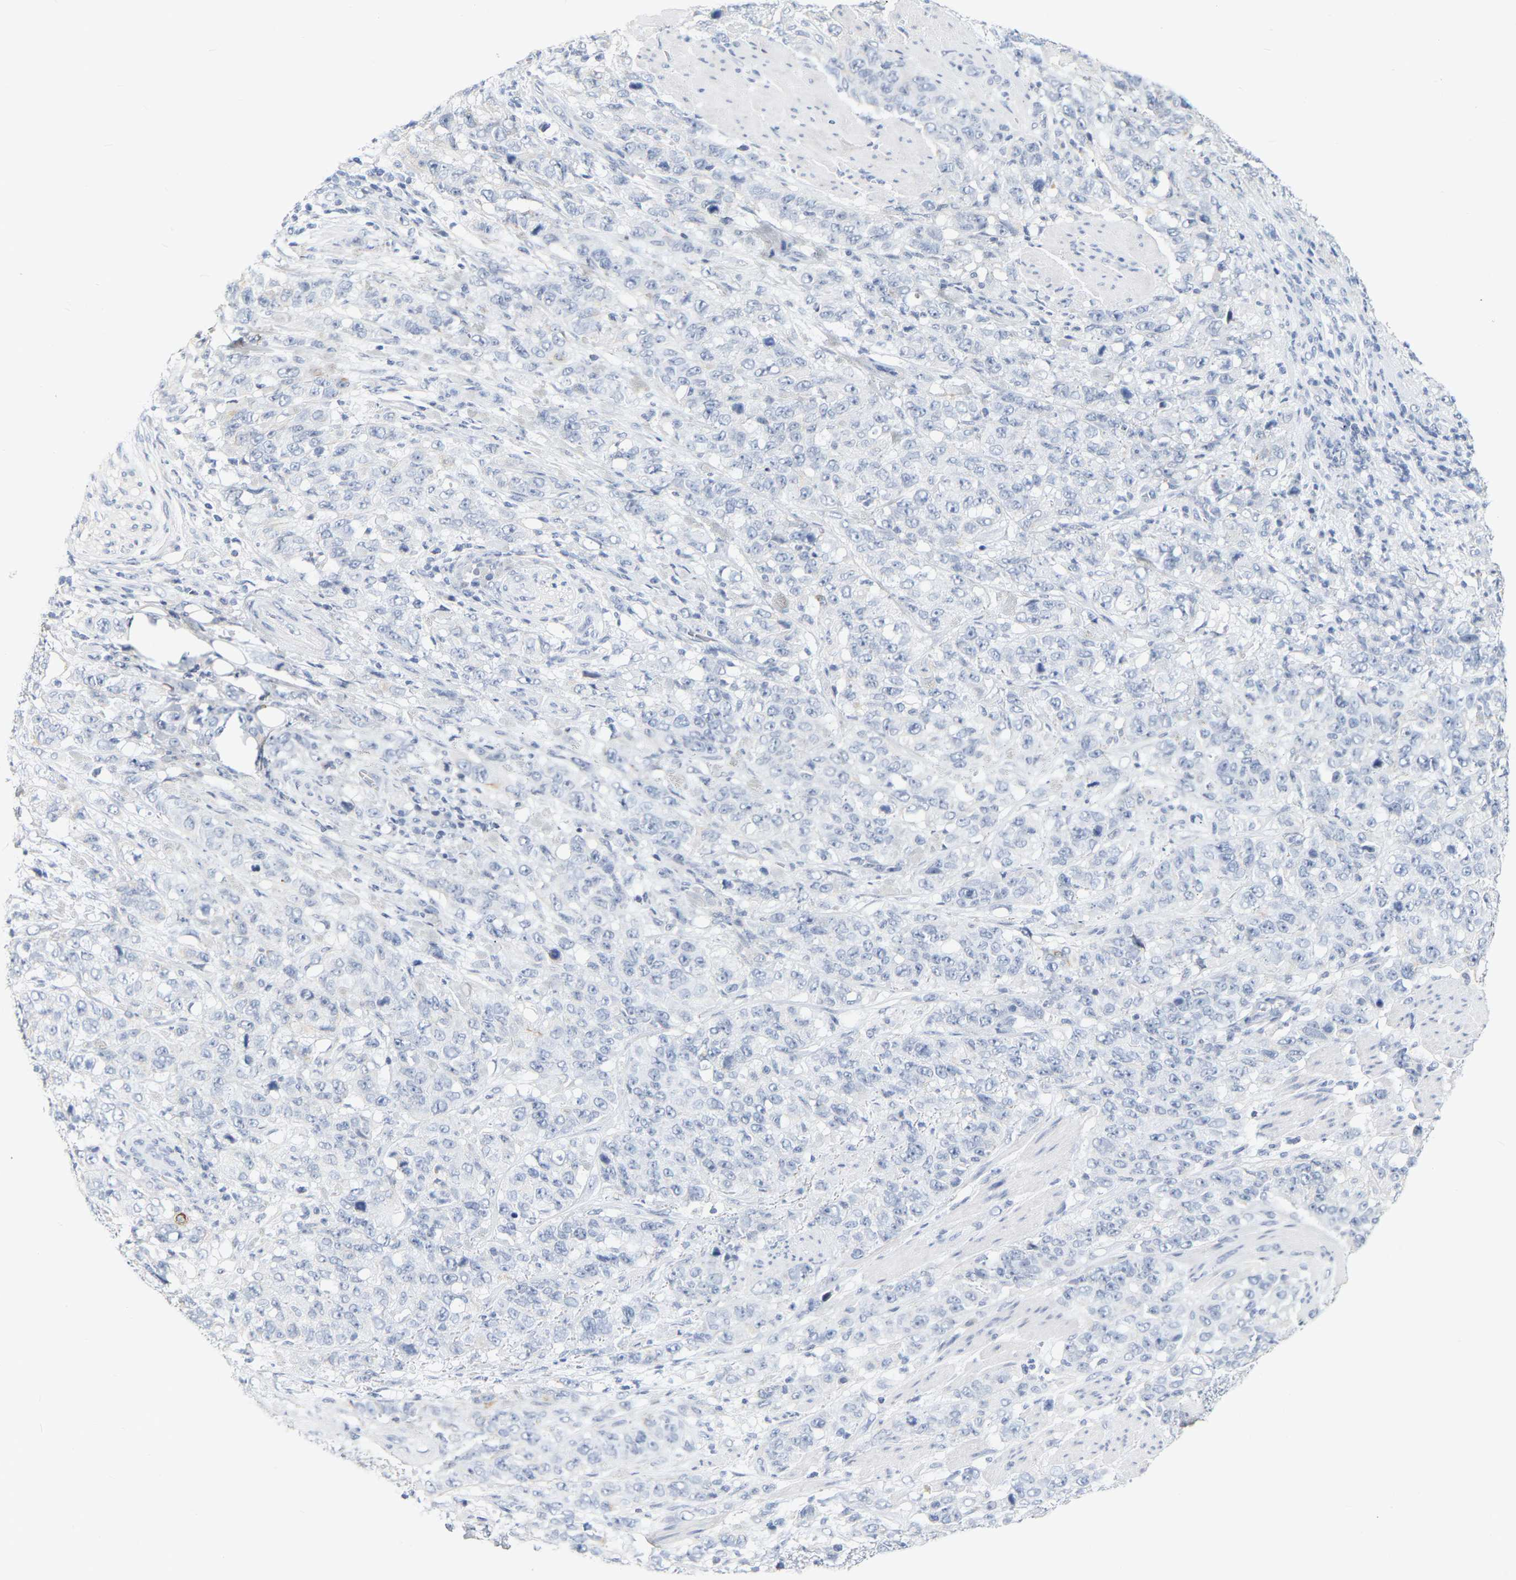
{"staining": {"intensity": "negative", "quantity": "none", "location": "none"}, "tissue": "stomach cancer", "cell_type": "Tumor cells", "image_type": "cancer", "snomed": [{"axis": "morphology", "description": "Adenocarcinoma, NOS"}, {"axis": "topography", "description": "Stomach"}], "caption": "Tumor cells are negative for protein expression in human stomach cancer.", "gene": "KRT76", "patient": {"sex": "male", "age": 48}}